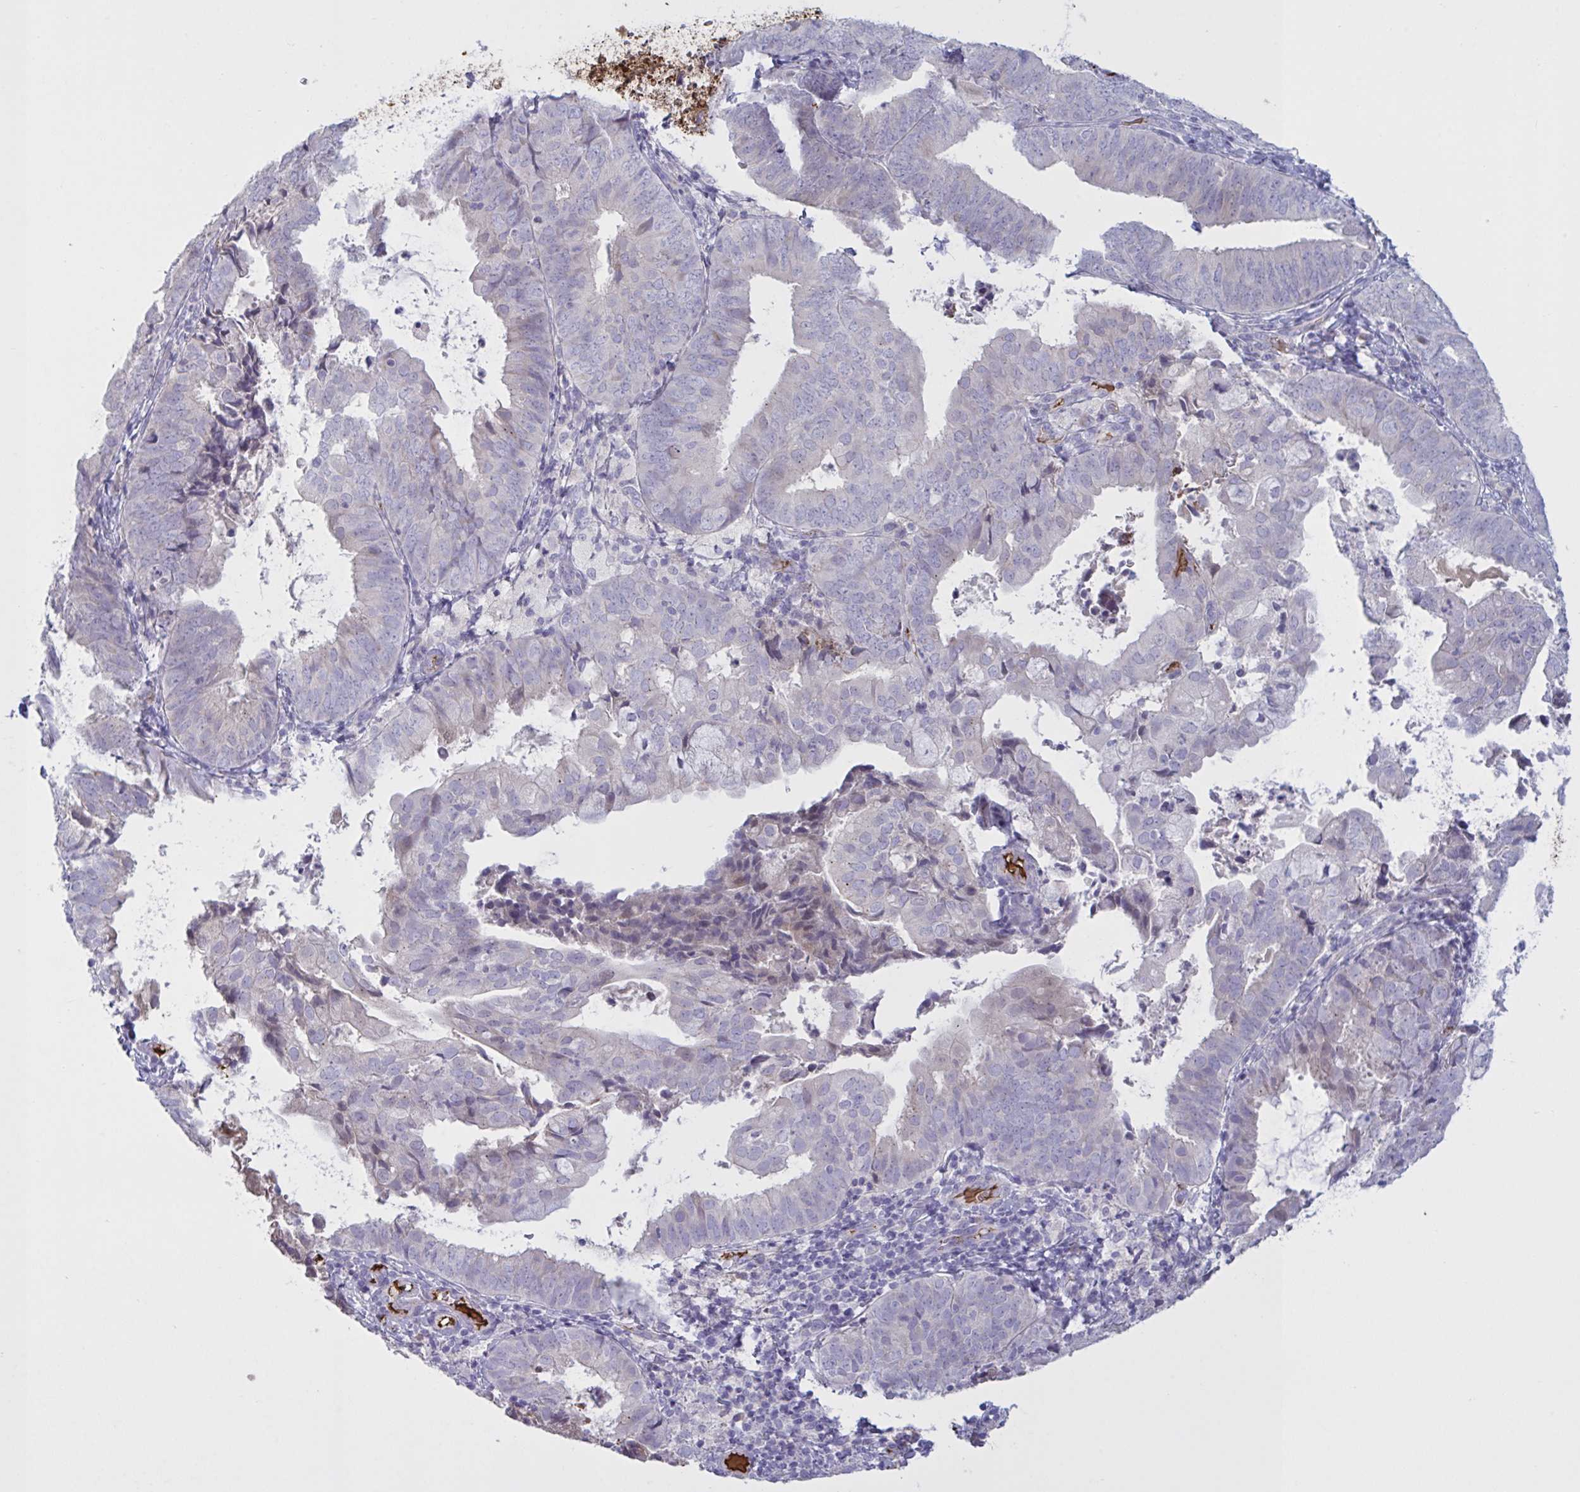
{"staining": {"intensity": "negative", "quantity": "none", "location": "none"}, "tissue": "endometrial cancer", "cell_type": "Tumor cells", "image_type": "cancer", "snomed": [{"axis": "morphology", "description": "Adenocarcinoma, NOS"}, {"axis": "topography", "description": "Endometrium"}], "caption": "A photomicrograph of human endometrial cancer (adenocarcinoma) is negative for staining in tumor cells.", "gene": "IL1R1", "patient": {"sex": "female", "age": 80}}